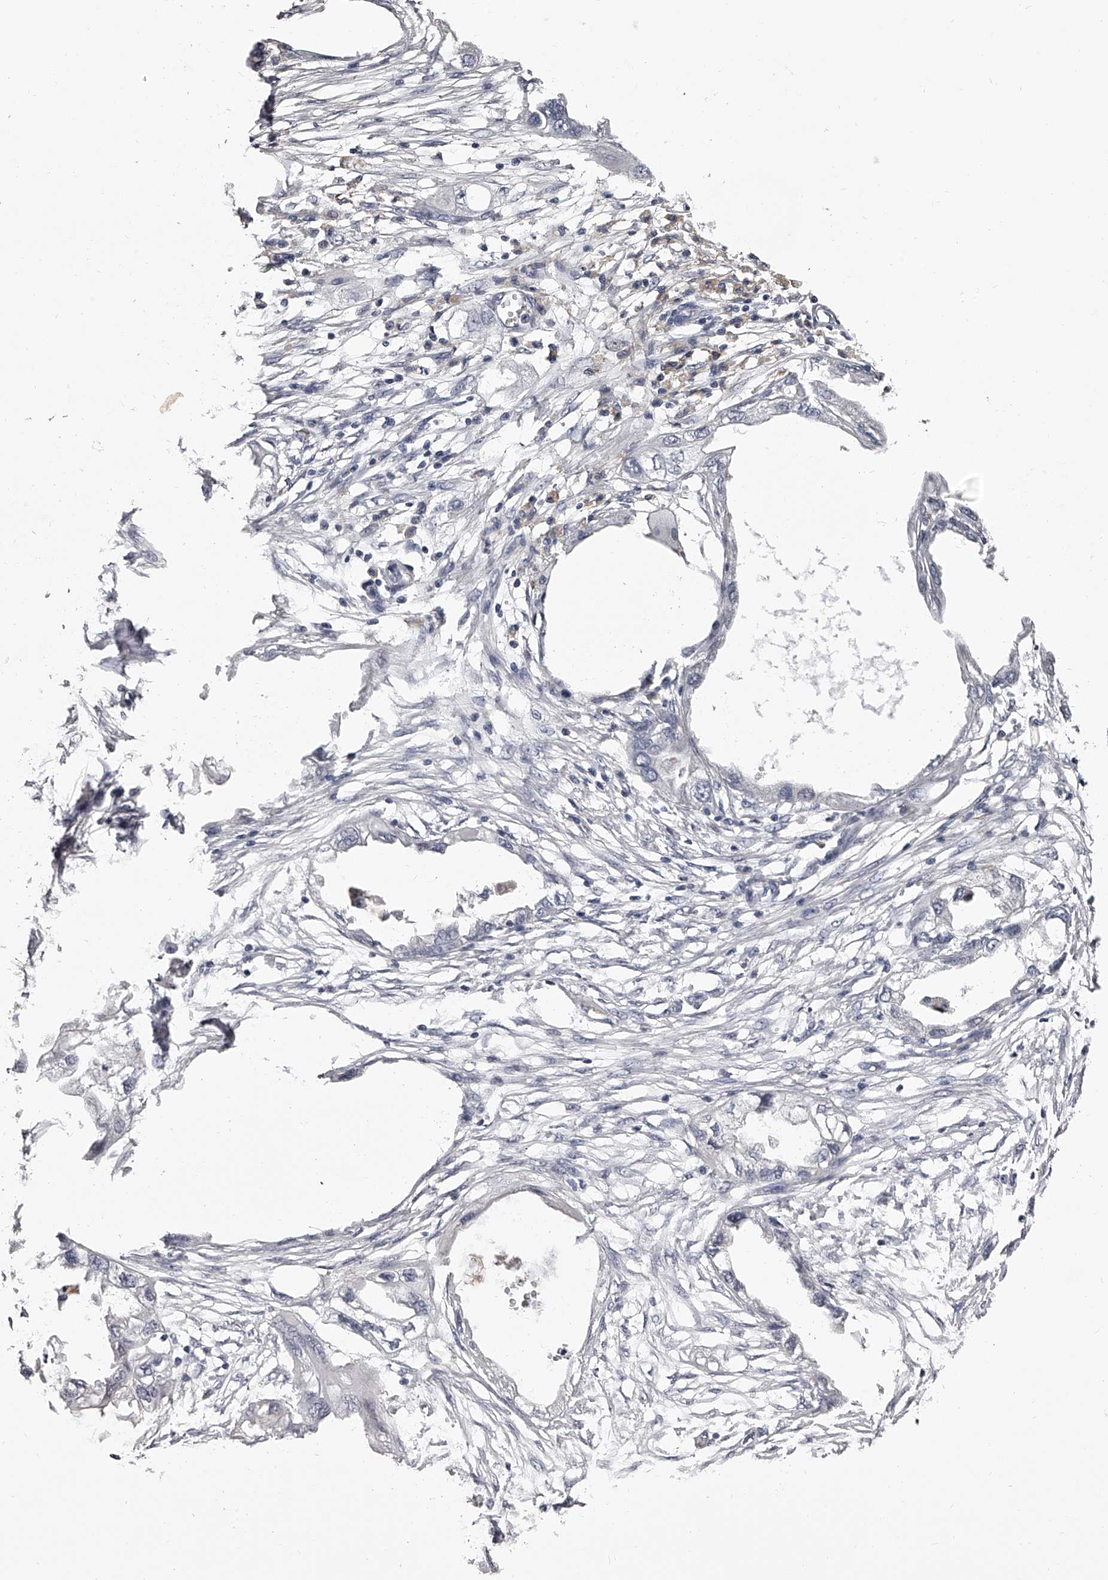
{"staining": {"intensity": "negative", "quantity": "none", "location": "none"}, "tissue": "endometrial cancer", "cell_type": "Tumor cells", "image_type": "cancer", "snomed": [{"axis": "morphology", "description": "Adenocarcinoma, NOS"}, {"axis": "morphology", "description": "Adenocarcinoma, metastatic, NOS"}, {"axis": "topography", "description": "Adipose tissue"}, {"axis": "topography", "description": "Endometrium"}], "caption": "This micrograph is of endometrial cancer (adenocarcinoma) stained with immunohistochemistry to label a protein in brown with the nuclei are counter-stained blue. There is no staining in tumor cells.", "gene": "PACSIN1", "patient": {"sex": "female", "age": 67}}